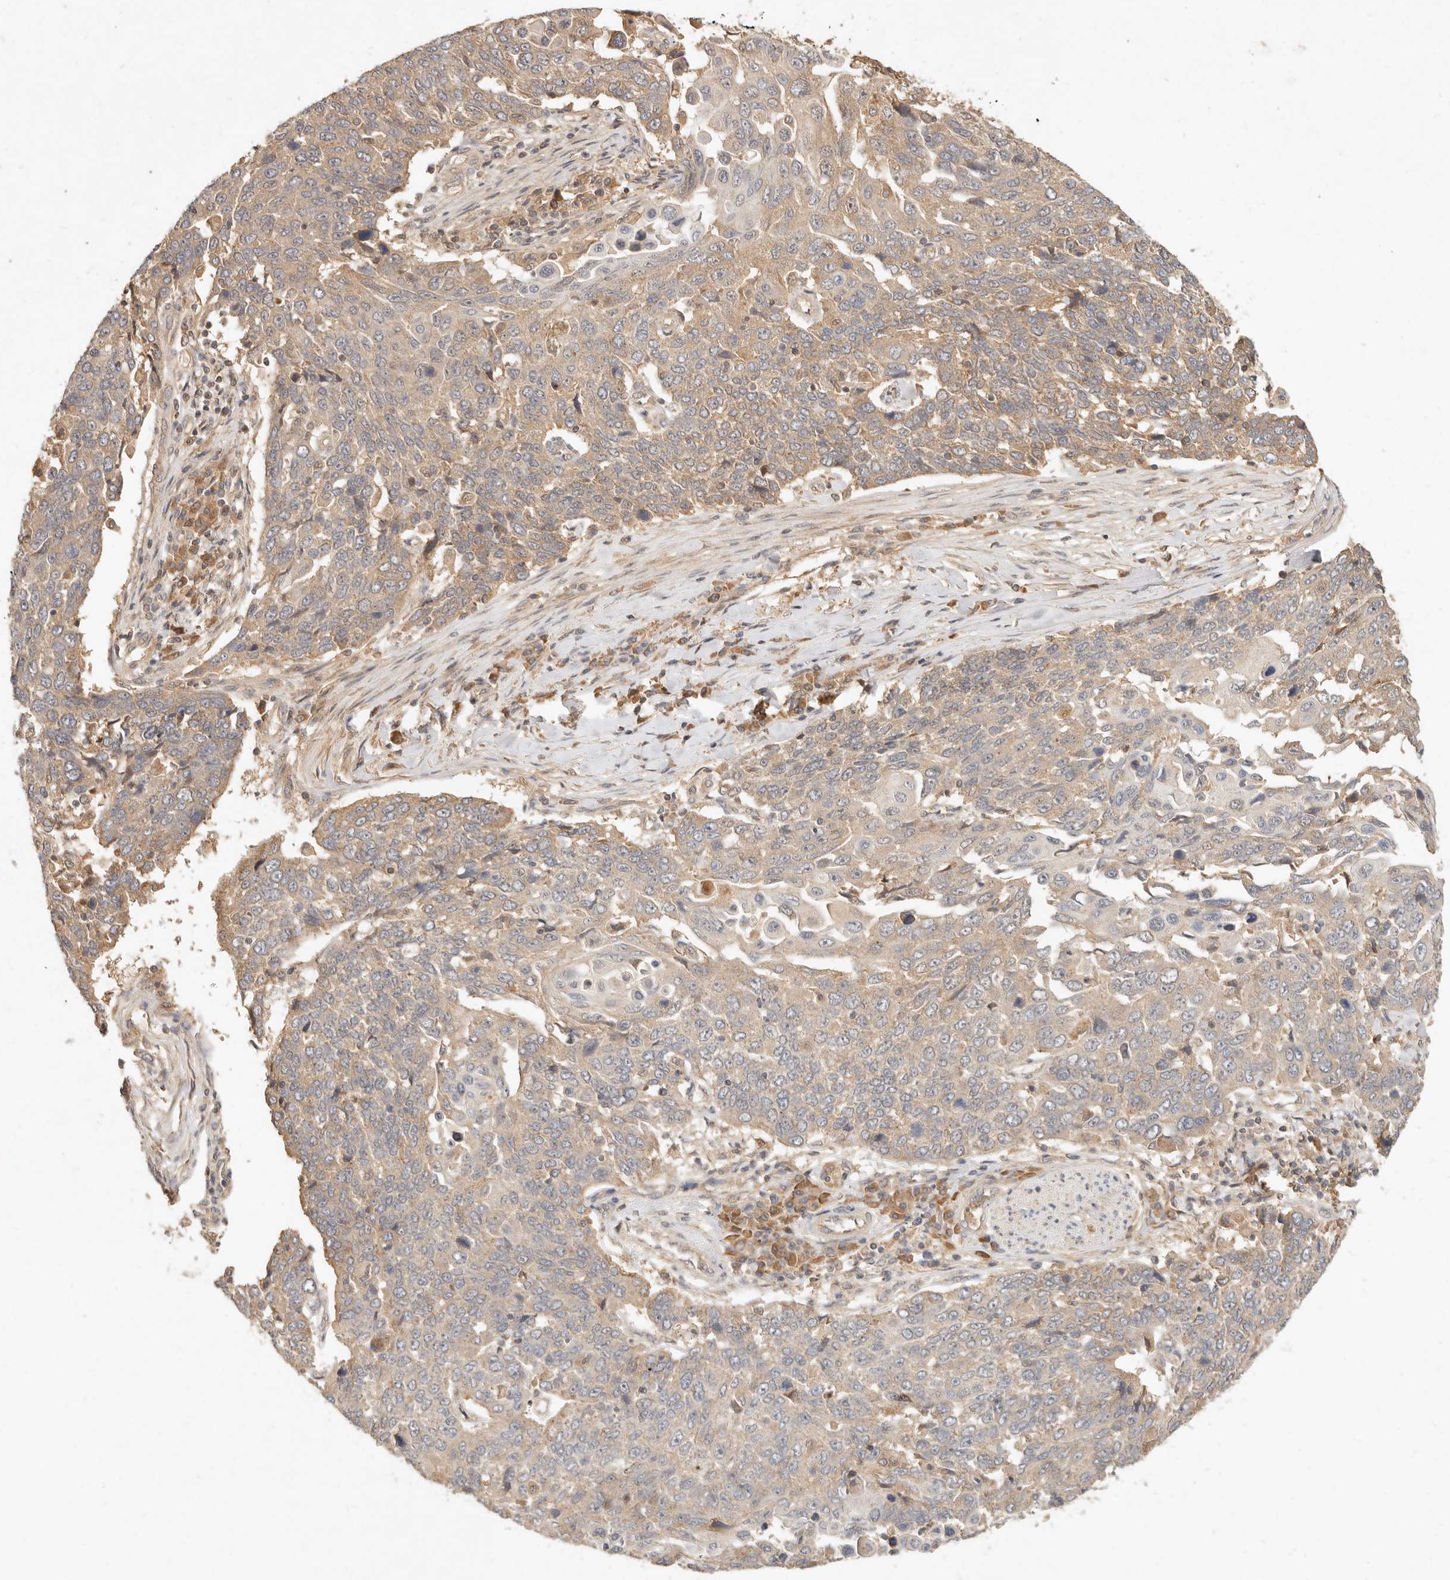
{"staining": {"intensity": "weak", "quantity": "25%-75%", "location": "cytoplasmic/membranous"}, "tissue": "lung cancer", "cell_type": "Tumor cells", "image_type": "cancer", "snomed": [{"axis": "morphology", "description": "Squamous cell carcinoma, NOS"}, {"axis": "topography", "description": "Lung"}], "caption": "Squamous cell carcinoma (lung) stained with a protein marker displays weak staining in tumor cells.", "gene": "FREM2", "patient": {"sex": "male", "age": 66}}